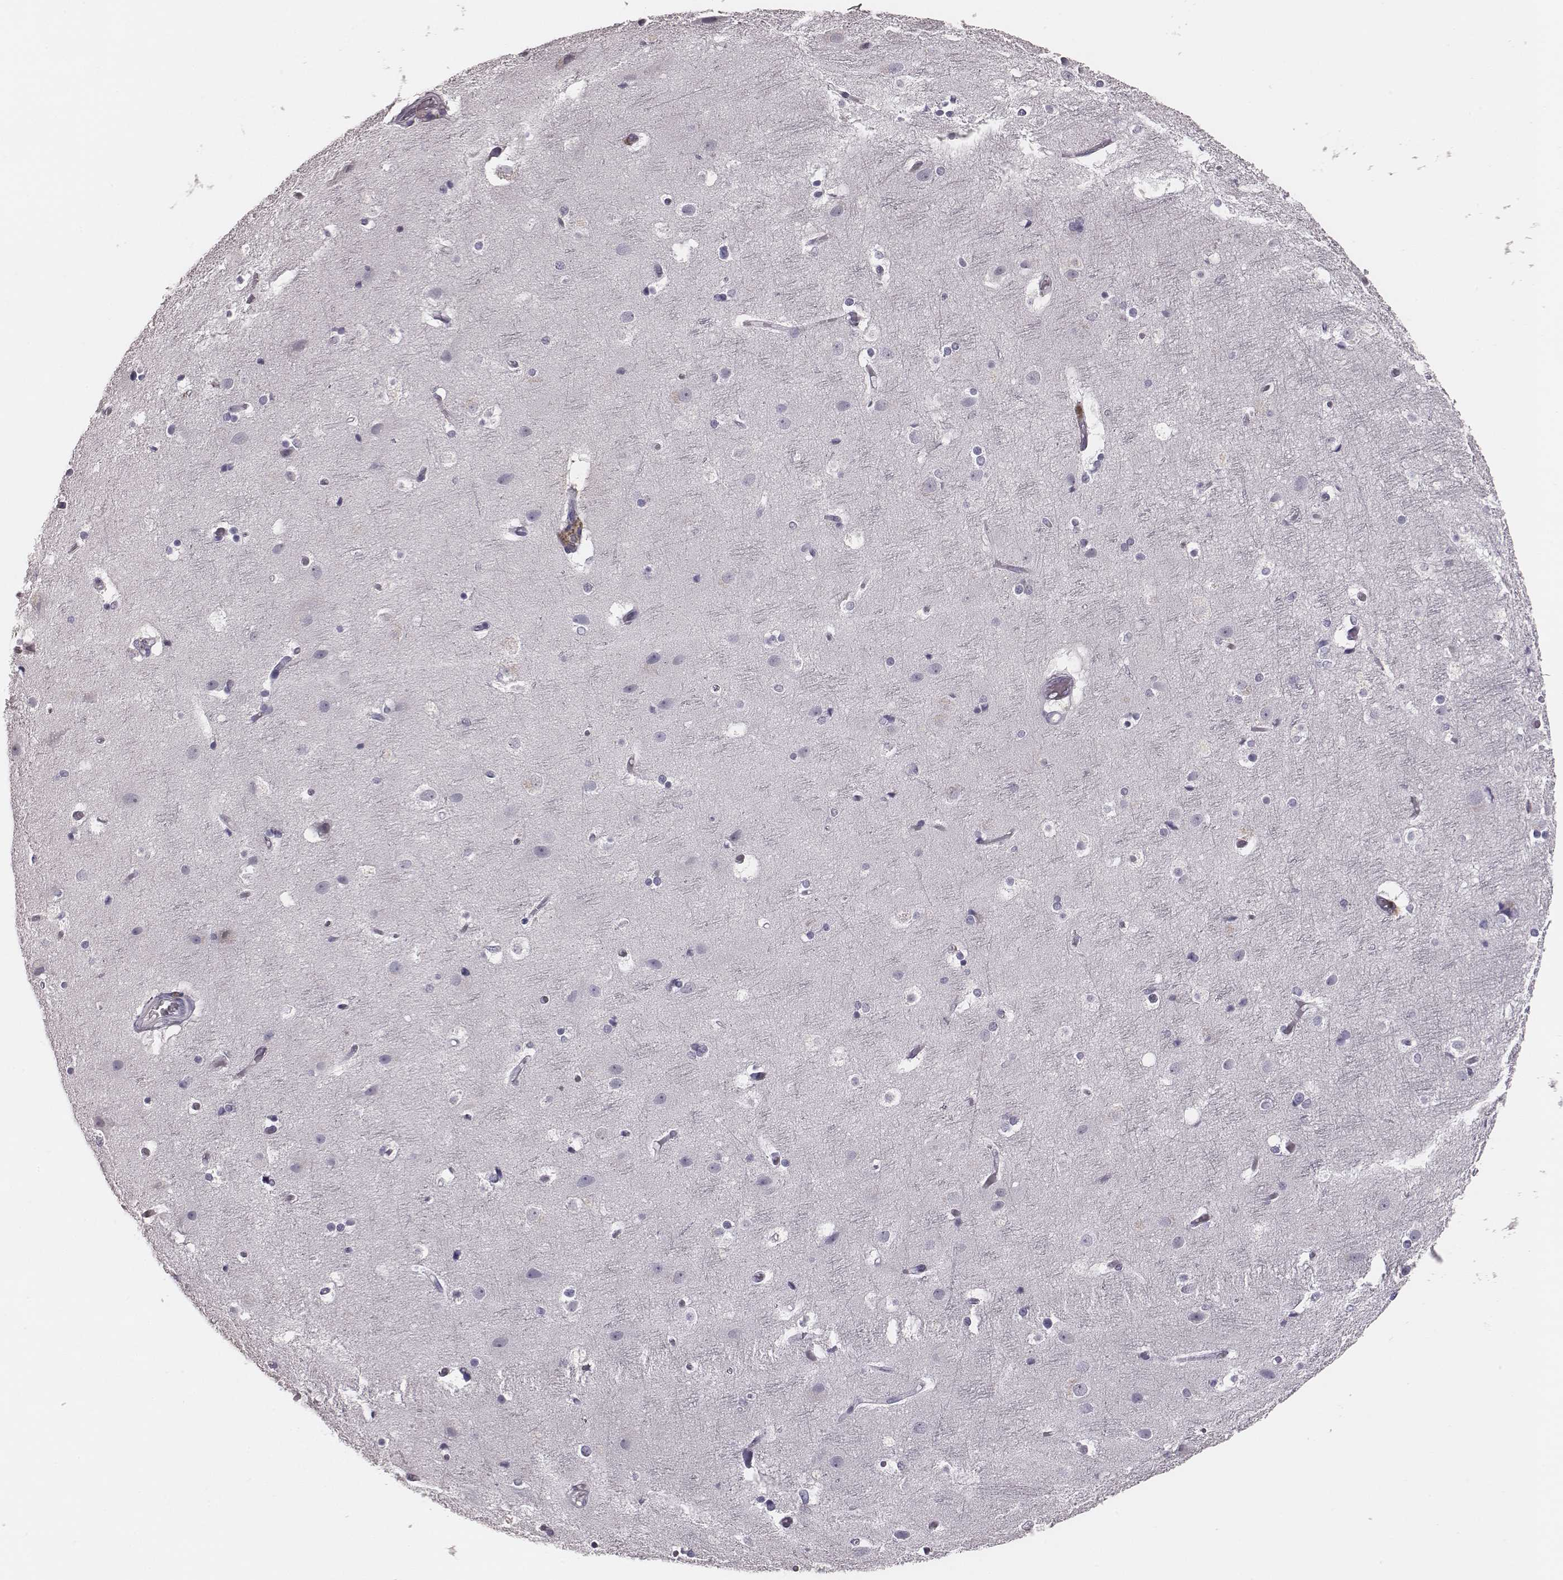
{"staining": {"intensity": "negative", "quantity": "none", "location": "none"}, "tissue": "cerebral cortex", "cell_type": "Endothelial cells", "image_type": "normal", "snomed": [{"axis": "morphology", "description": "Normal tissue, NOS"}, {"axis": "topography", "description": "Cerebral cortex"}], "caption": "Immunohistochemical staining of benign cerebral cortex displays no significant expression in endothelial cells.", "gene": "CSHL1", "patient": {"sex": "female", "age": 52}}